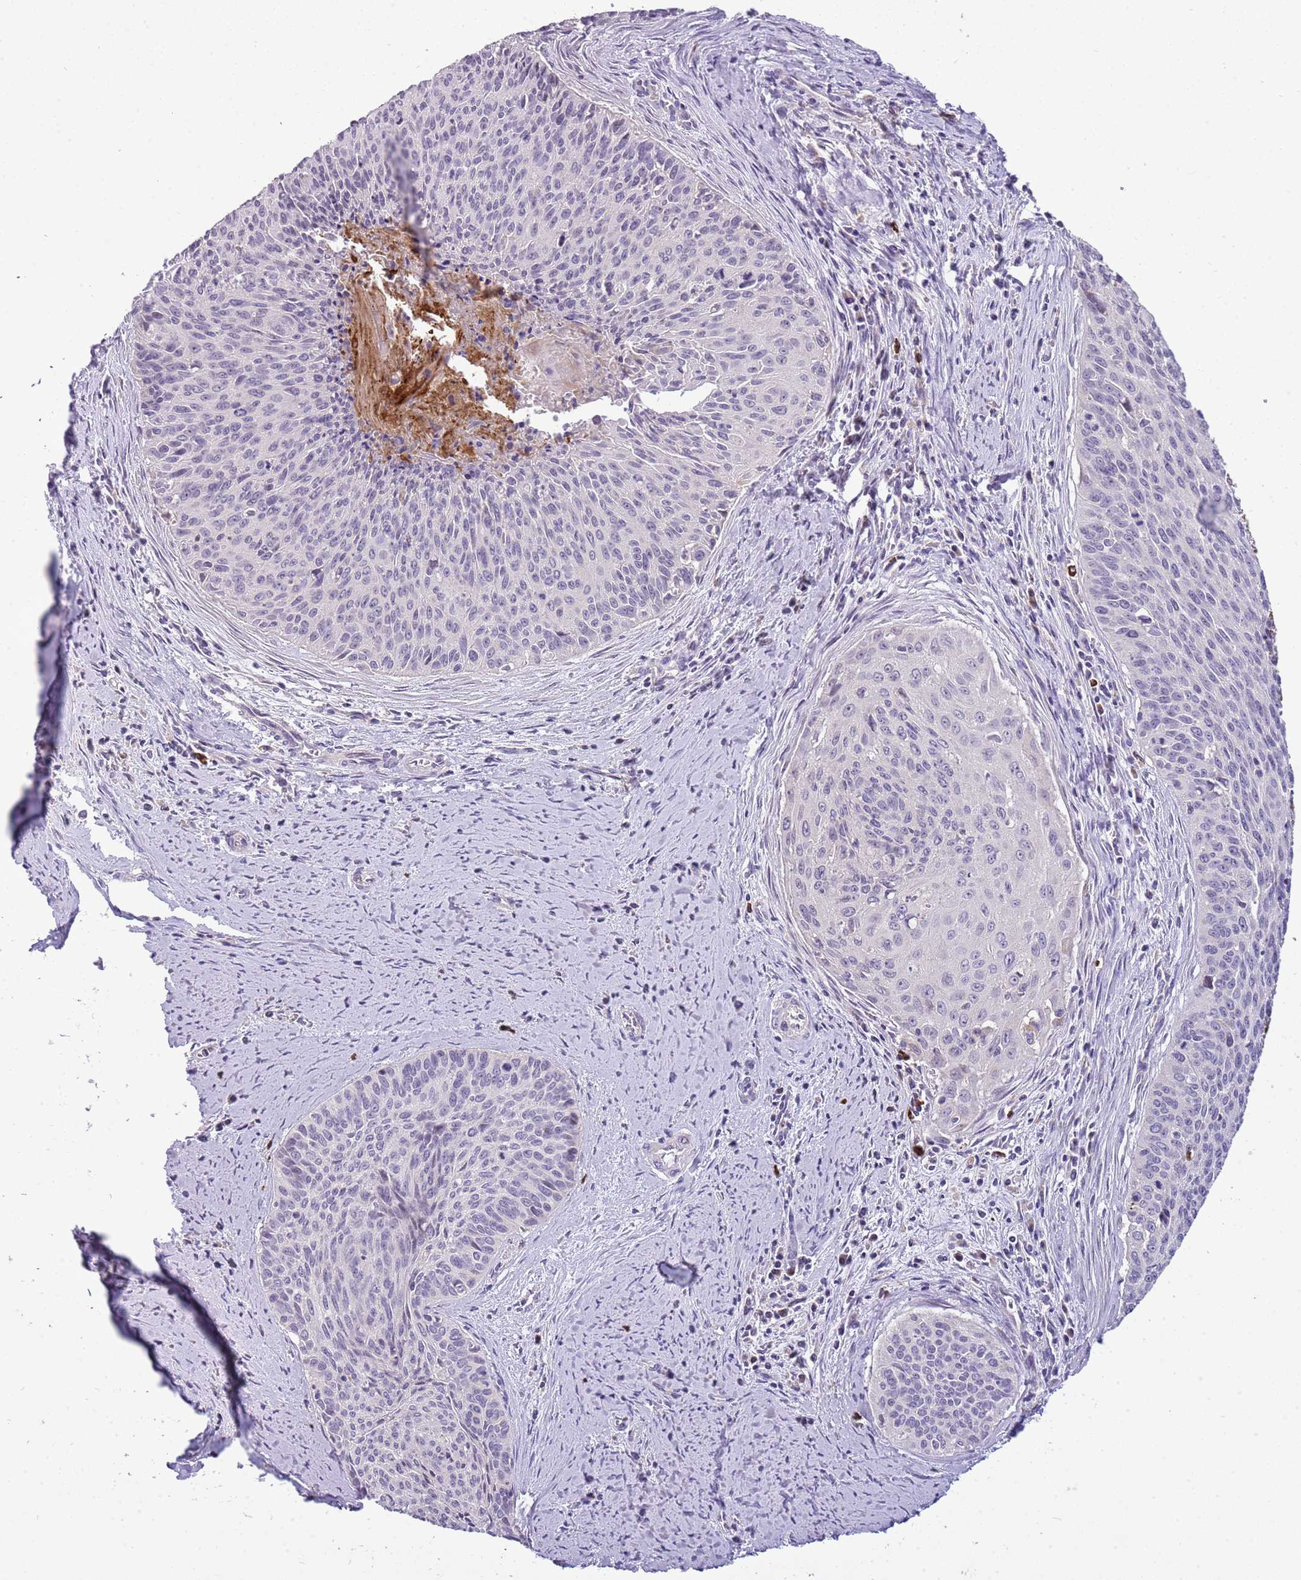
{"staining": {"intensity": "negative", "quantity": "none", "location": "none"}, "tissue": "cervical cancer", "cell_type": "Tumor cells", "image_type": "cancer", "snomed": [{"axis": "morphology", "description": "Squamous cell carcinoma, NOS"}, {"axis": "topography", "description": "Cervix"}], "caption": "Cervical cancer (squamous cell carcinoma) stained for a protein using immunohistochemistry shows no expression tumor cells.", "gene": "SCAMP5", "patient": {"sex": "female", "age": 55}}